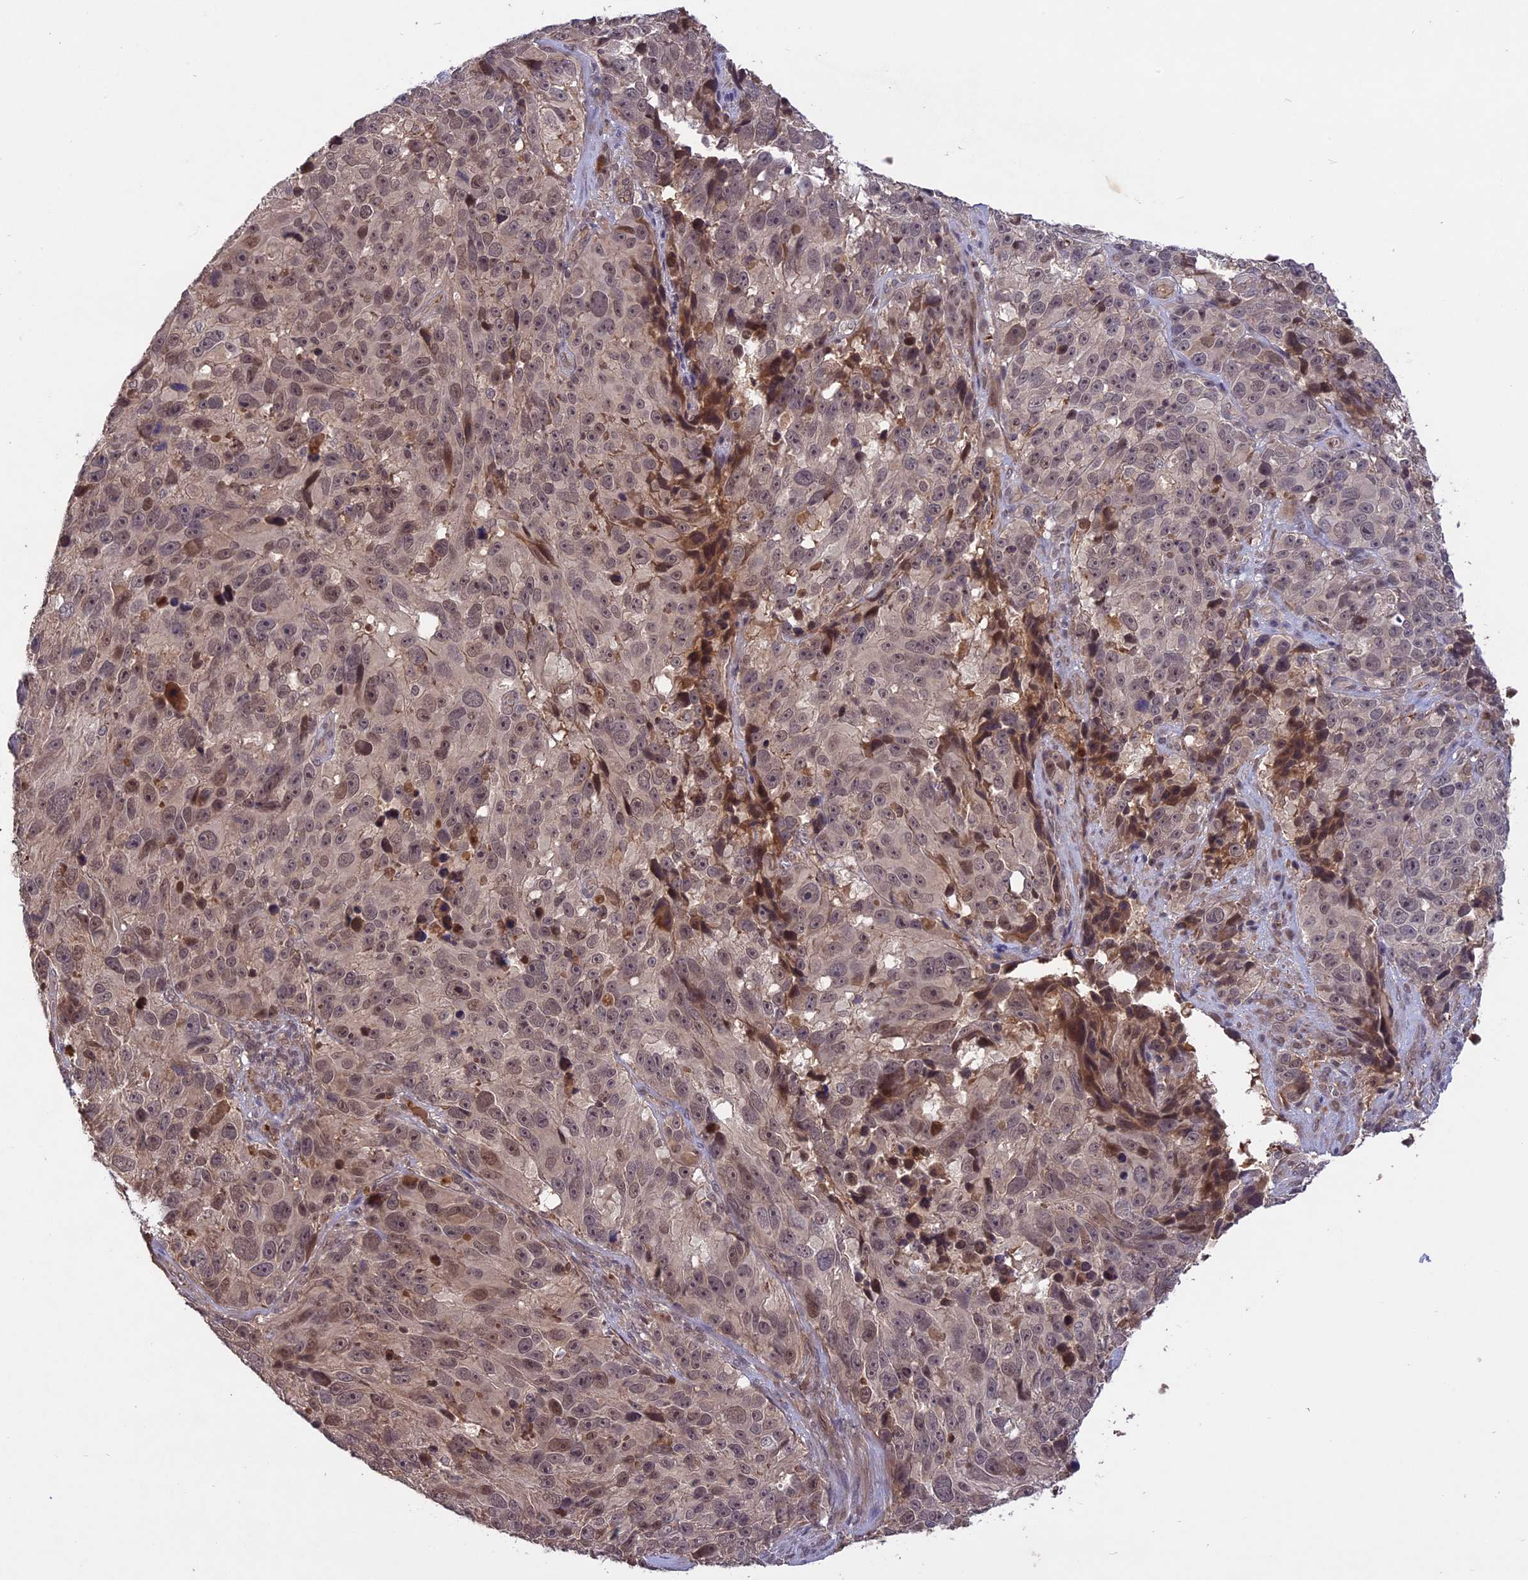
{"staining": {"intensity": "weak", "quantity": "<25%", "location": "cytoplasmic/membranous"}, "tissue": "melanoma", "cell_type": "Tumor cells", "image_type": "cancer", "snomed": [{"axis": "morphology", "description": "Malignant melanoma, NOS"}, {"axis": "topography", "description": "Skin"}], "caption": "Immunohistochemistry micrograph of neoplastic tissue: human melanoma stained with DAB displays no significant protein staining in tumor cells. (Stains: DAB (3,3'-diaminobenzidine) immunohistochemistry (IHC) with hematoxylin counter stain, Microscopy: brightfield microscopy at high magnification).", "gene": "ADO", "patient": {"sex": "male", "age": 84}}